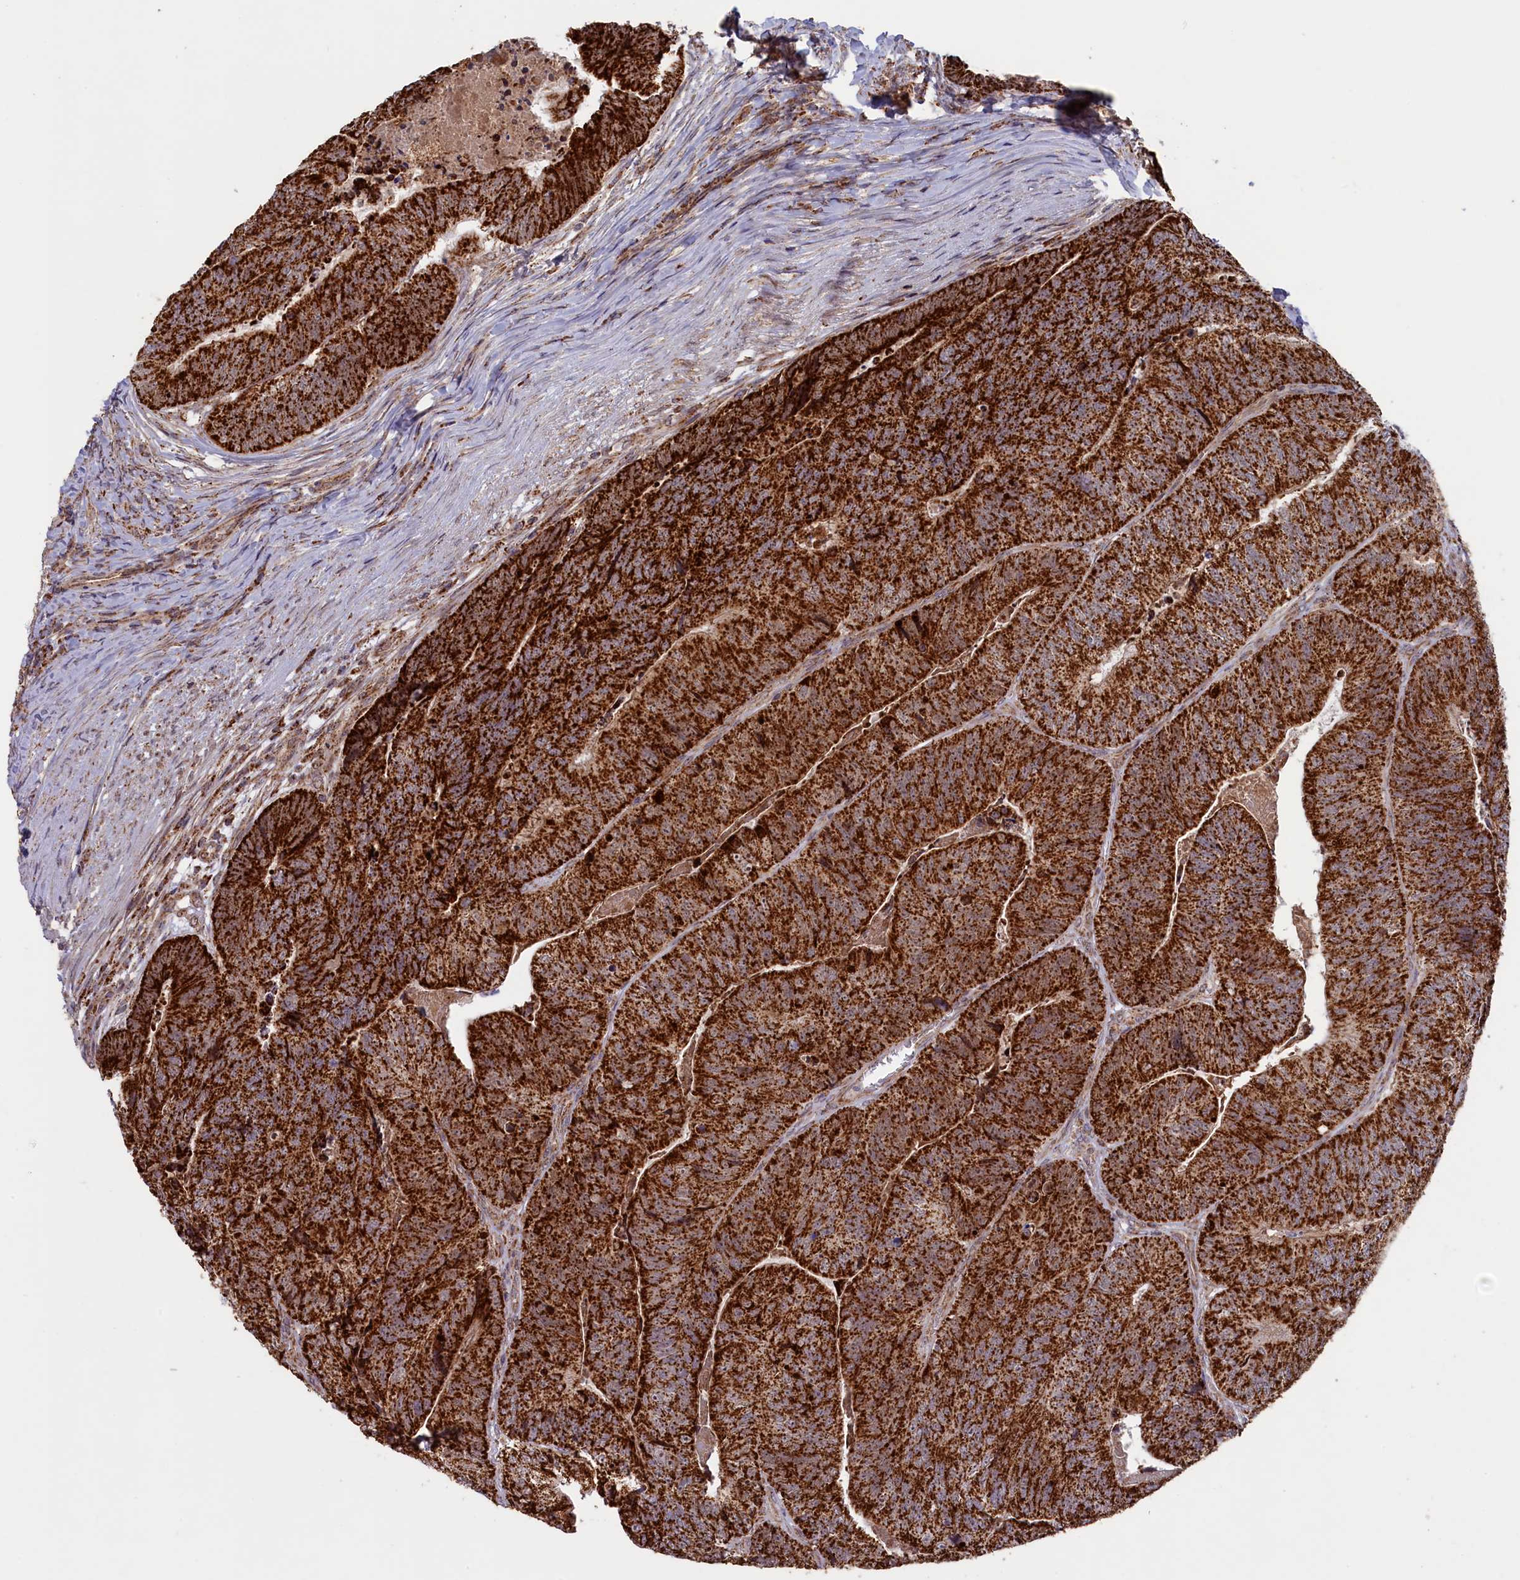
{"staining": {"intensity": "strong", "quantity": ">75%", "location": "cytoplasmic/membranous"}, "tissue": "colorectal cancer", "cell_type": "Tumor cells", "image_type": "cancer", "snomed": [{"axis": "morphology", "description": "Adenocarcinoma, NOS"}, {"axis": "topography", "description": "Colon"}], "caption": "IHC histopathology image of neoplastic tissue: human colorectal cancer (adenocarcinoma) stained using immunohistochemistry demonstrates high levels of strong protein expression localized specifically in the cytoplasmic/membranous of tumor cells, appearing as a cytoplasmic/membranous brown color.", "gene": "DUS3L", "patient": {"sex": "female", "age": 67}}